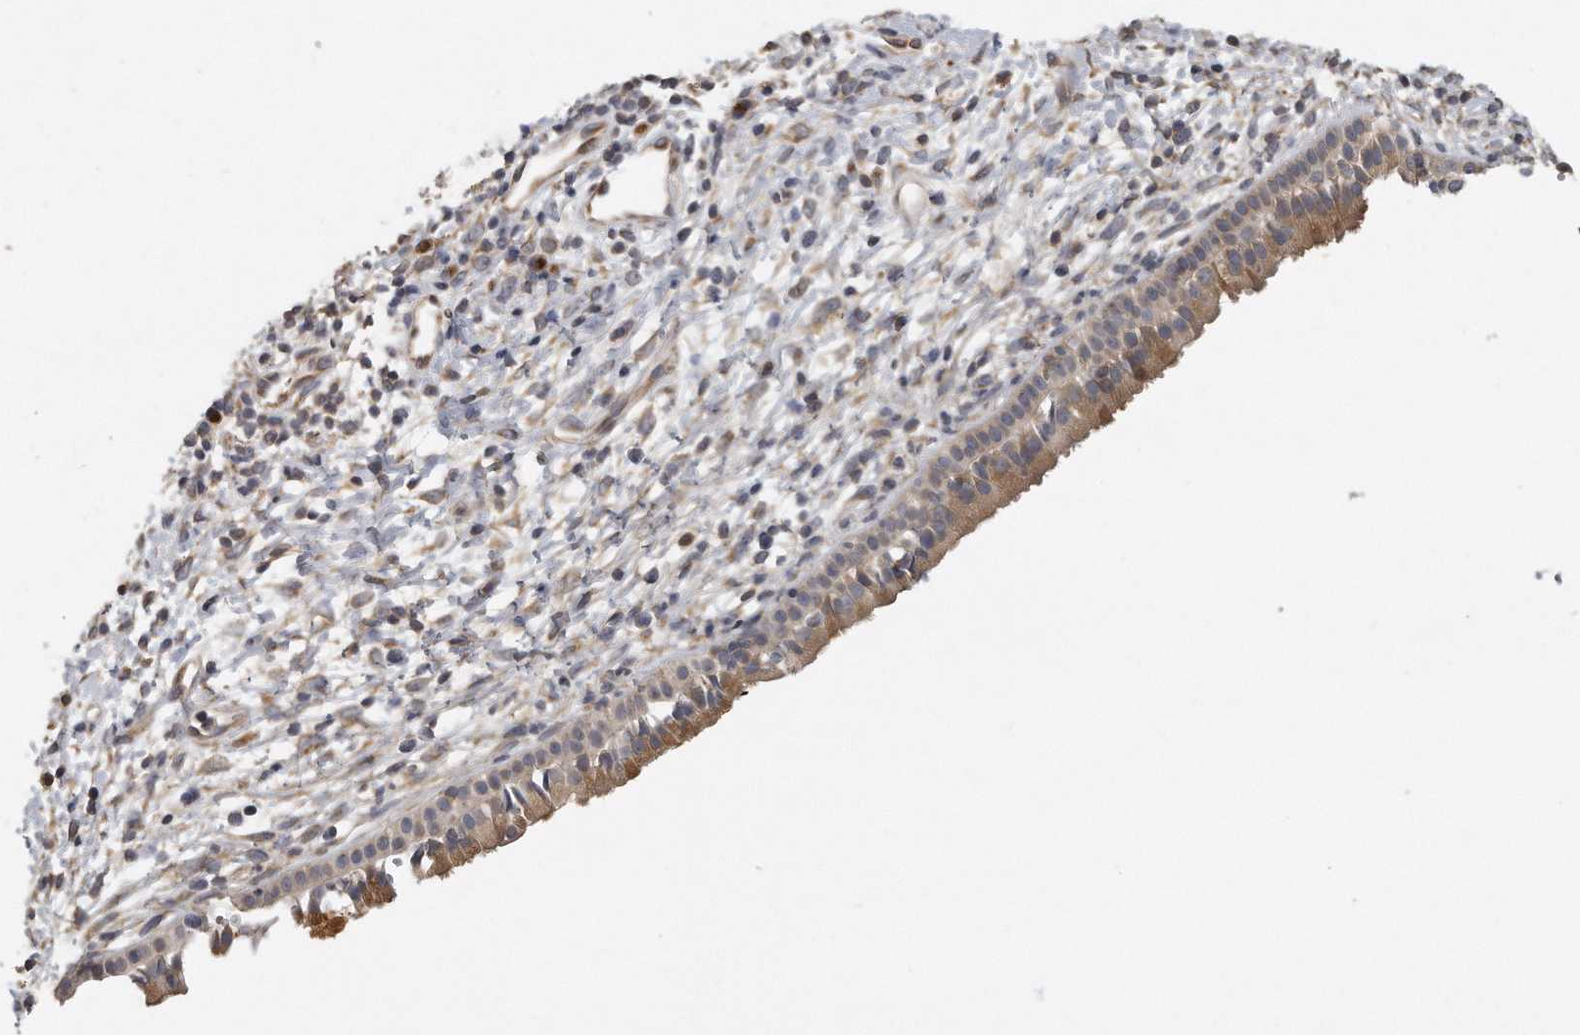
{"staining": {"intensity": "moderate", "quantity": ">75%", "location": "cytoplasmic/membranous"}, "tissue": "nasopharynx", "cell_type": "Respiratory epithelial cells", "image_type": "normal", "snomed": [{"axis": "morphology", "description": "Normal tissue, NOS"}, {"axis": "topography", "description": "Nasopharynx"}], "caption": "Immunohistochemical staining of benign nasopharynx demonstrates >75% levels of moderate cytoplasmic/membranous protein staining in about >75% of respiratory epithelial cells. The staining is performed using DAB brown chromogen to label protein expression. The nuclei are counter-stained blue using hematoxylin.", "gene": "TRAPPC14", "patient": {"sex": "male", "age": 22}}